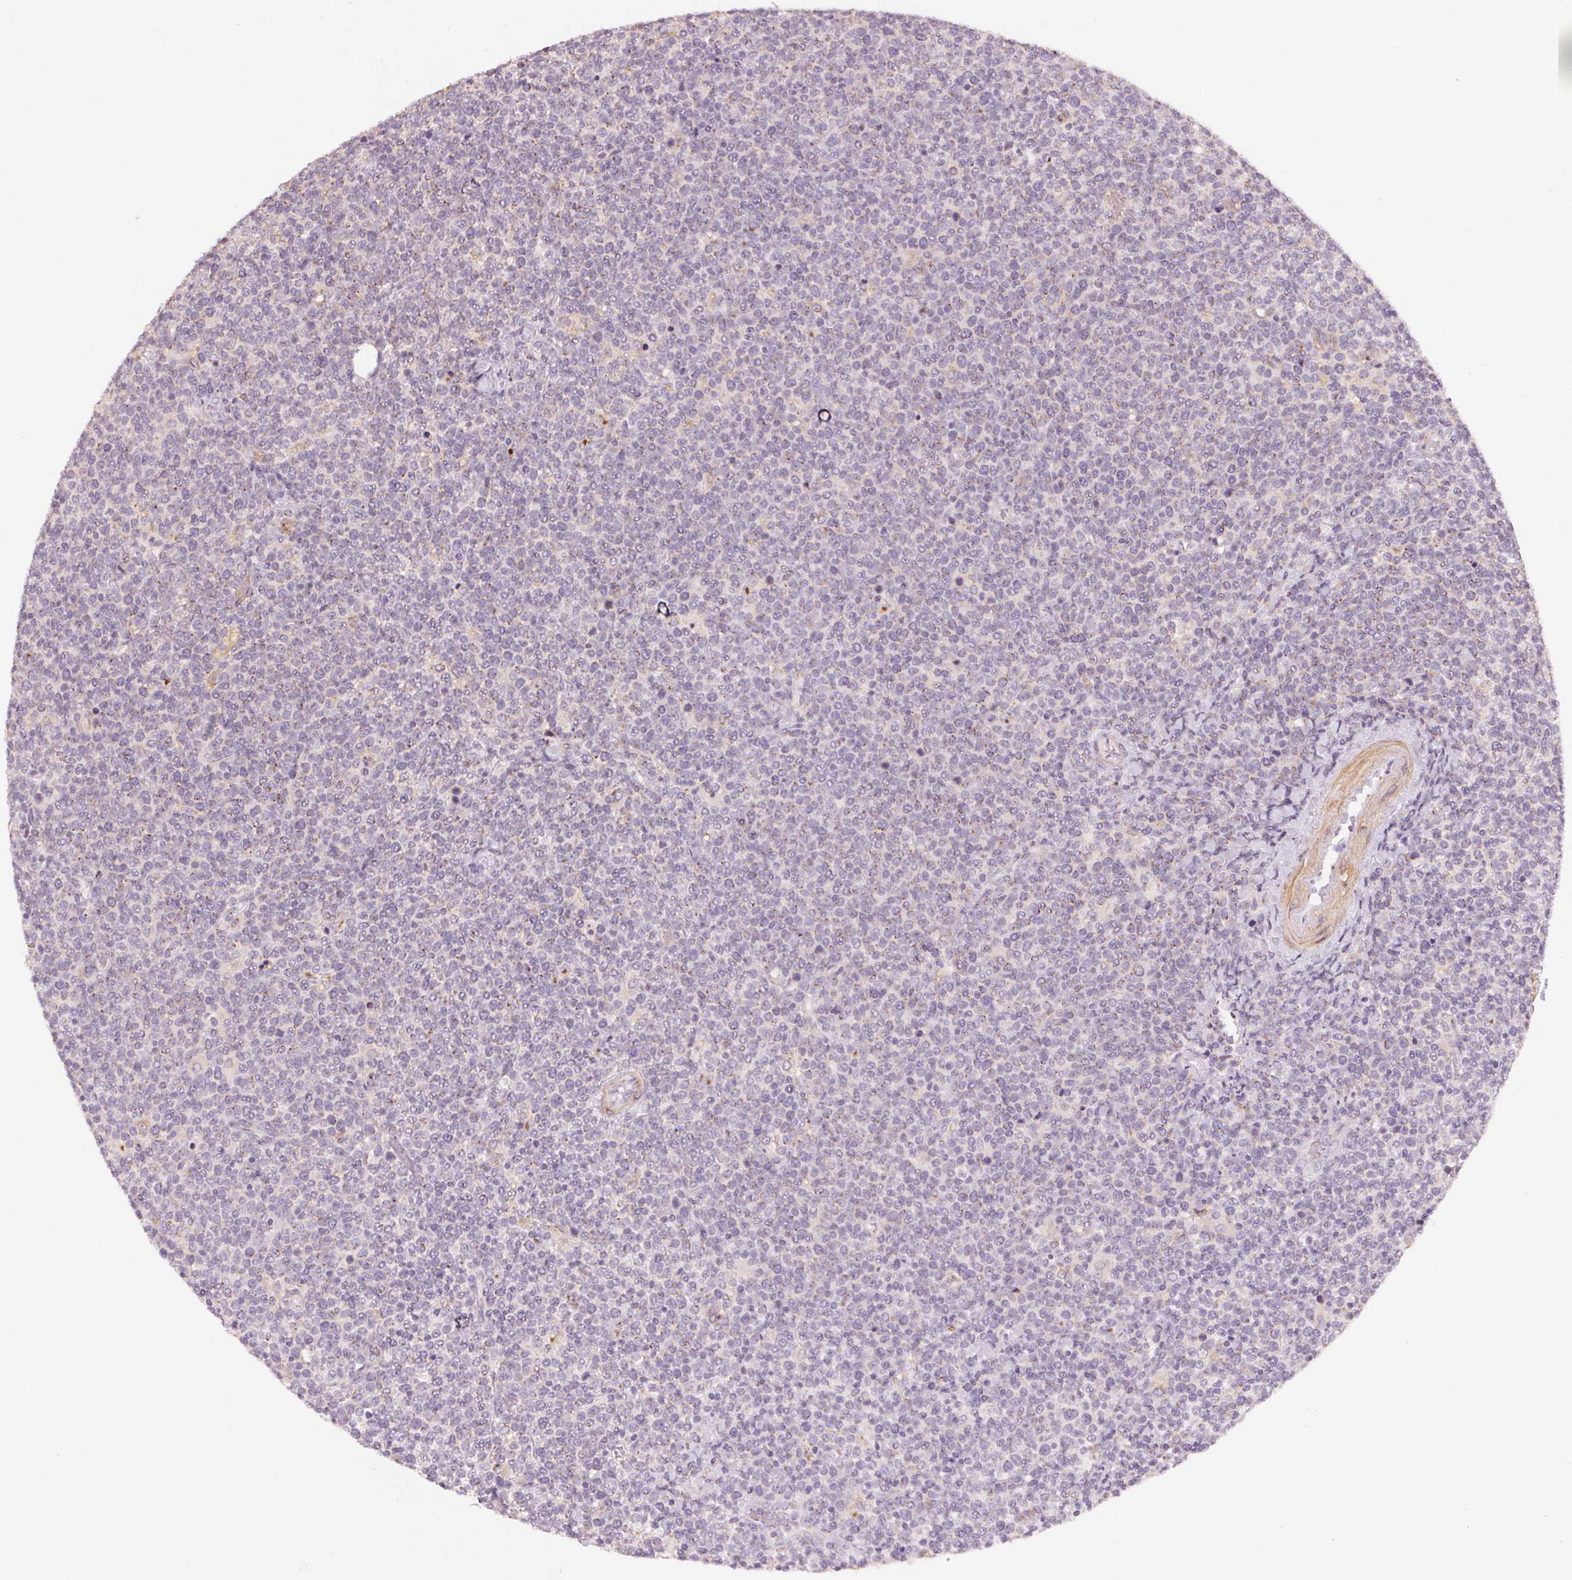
{"staining": {"intensity": "negative", "quantity": "none", "location": "none"}, "tissue": "lymphoma", "cell_type": "Tumor cells", "image_type": "cancer", "snomed": [{"axis": "morphology", "description": "Malignant lymphoma, non-Hodgkin's type, High grade"}, {"axis": "topography", "description": "Lymph node"}], "caption": "Immunohistochemical staining of lymphoma demonstrates no significant staining in tumor cells.", "gene": "DRAM2", "patient": {"sex": "male", "age": 61}}